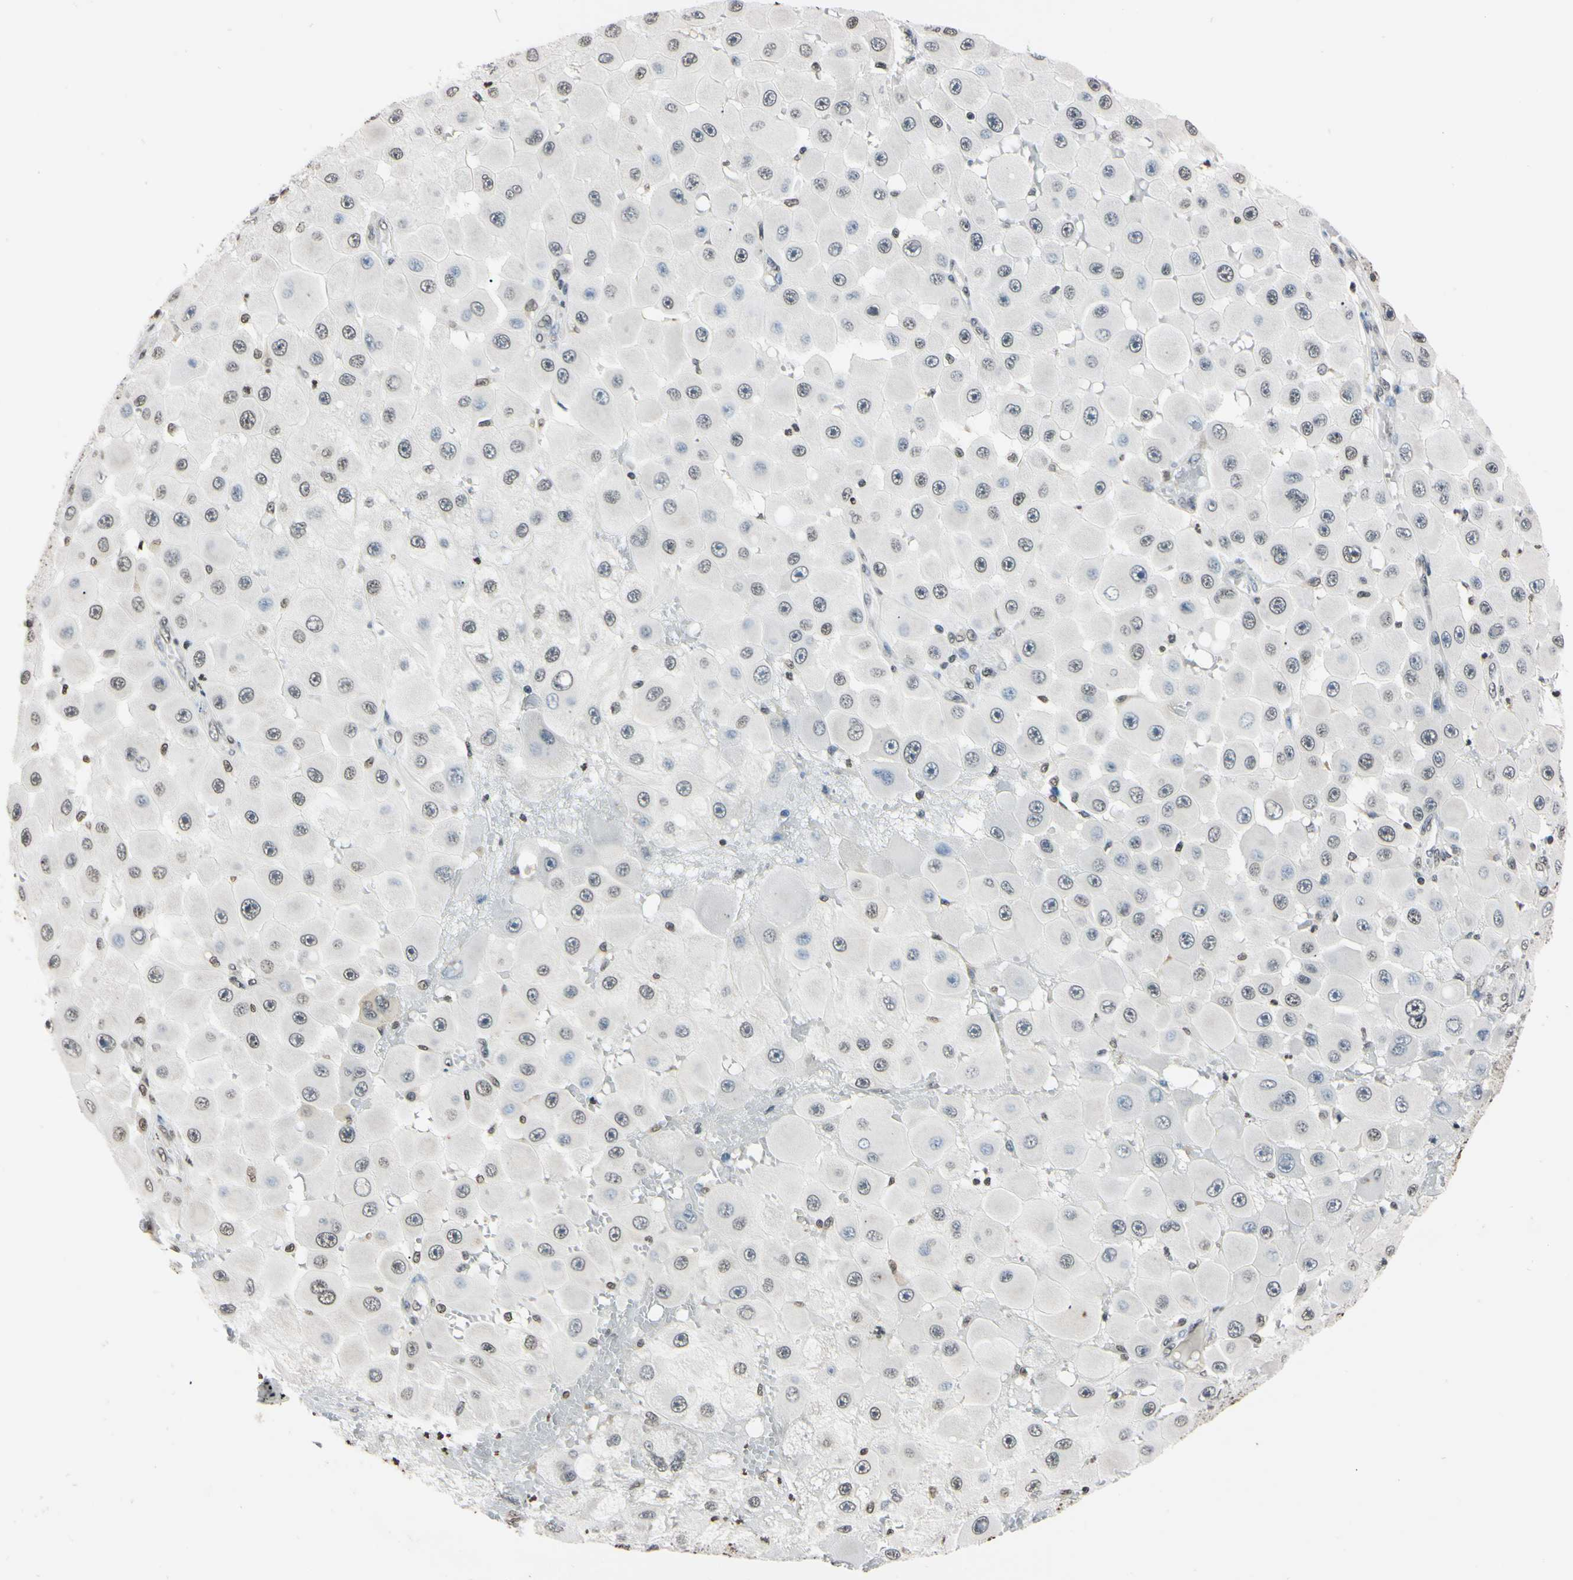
{"staining": {"intensity": "weak", "quantity": "25%-75%", "location": "nuclear"}, "tissue": "melanoma", "cell_type": "Tumor cells", "image_type": "cancer", "snomed": [{"axis": "morphology", "description": "Malignant melanoma, NOS"}, {"axis": "topography", "description": "Skin"}], "caption": "Melanoma was stained to show a protein in brown. There is low levels of weak nuclear staining in approximately 25%-75% of tumor cells.", "gene": "CDC45", "patient": {"sex": "female", "age": 81}}